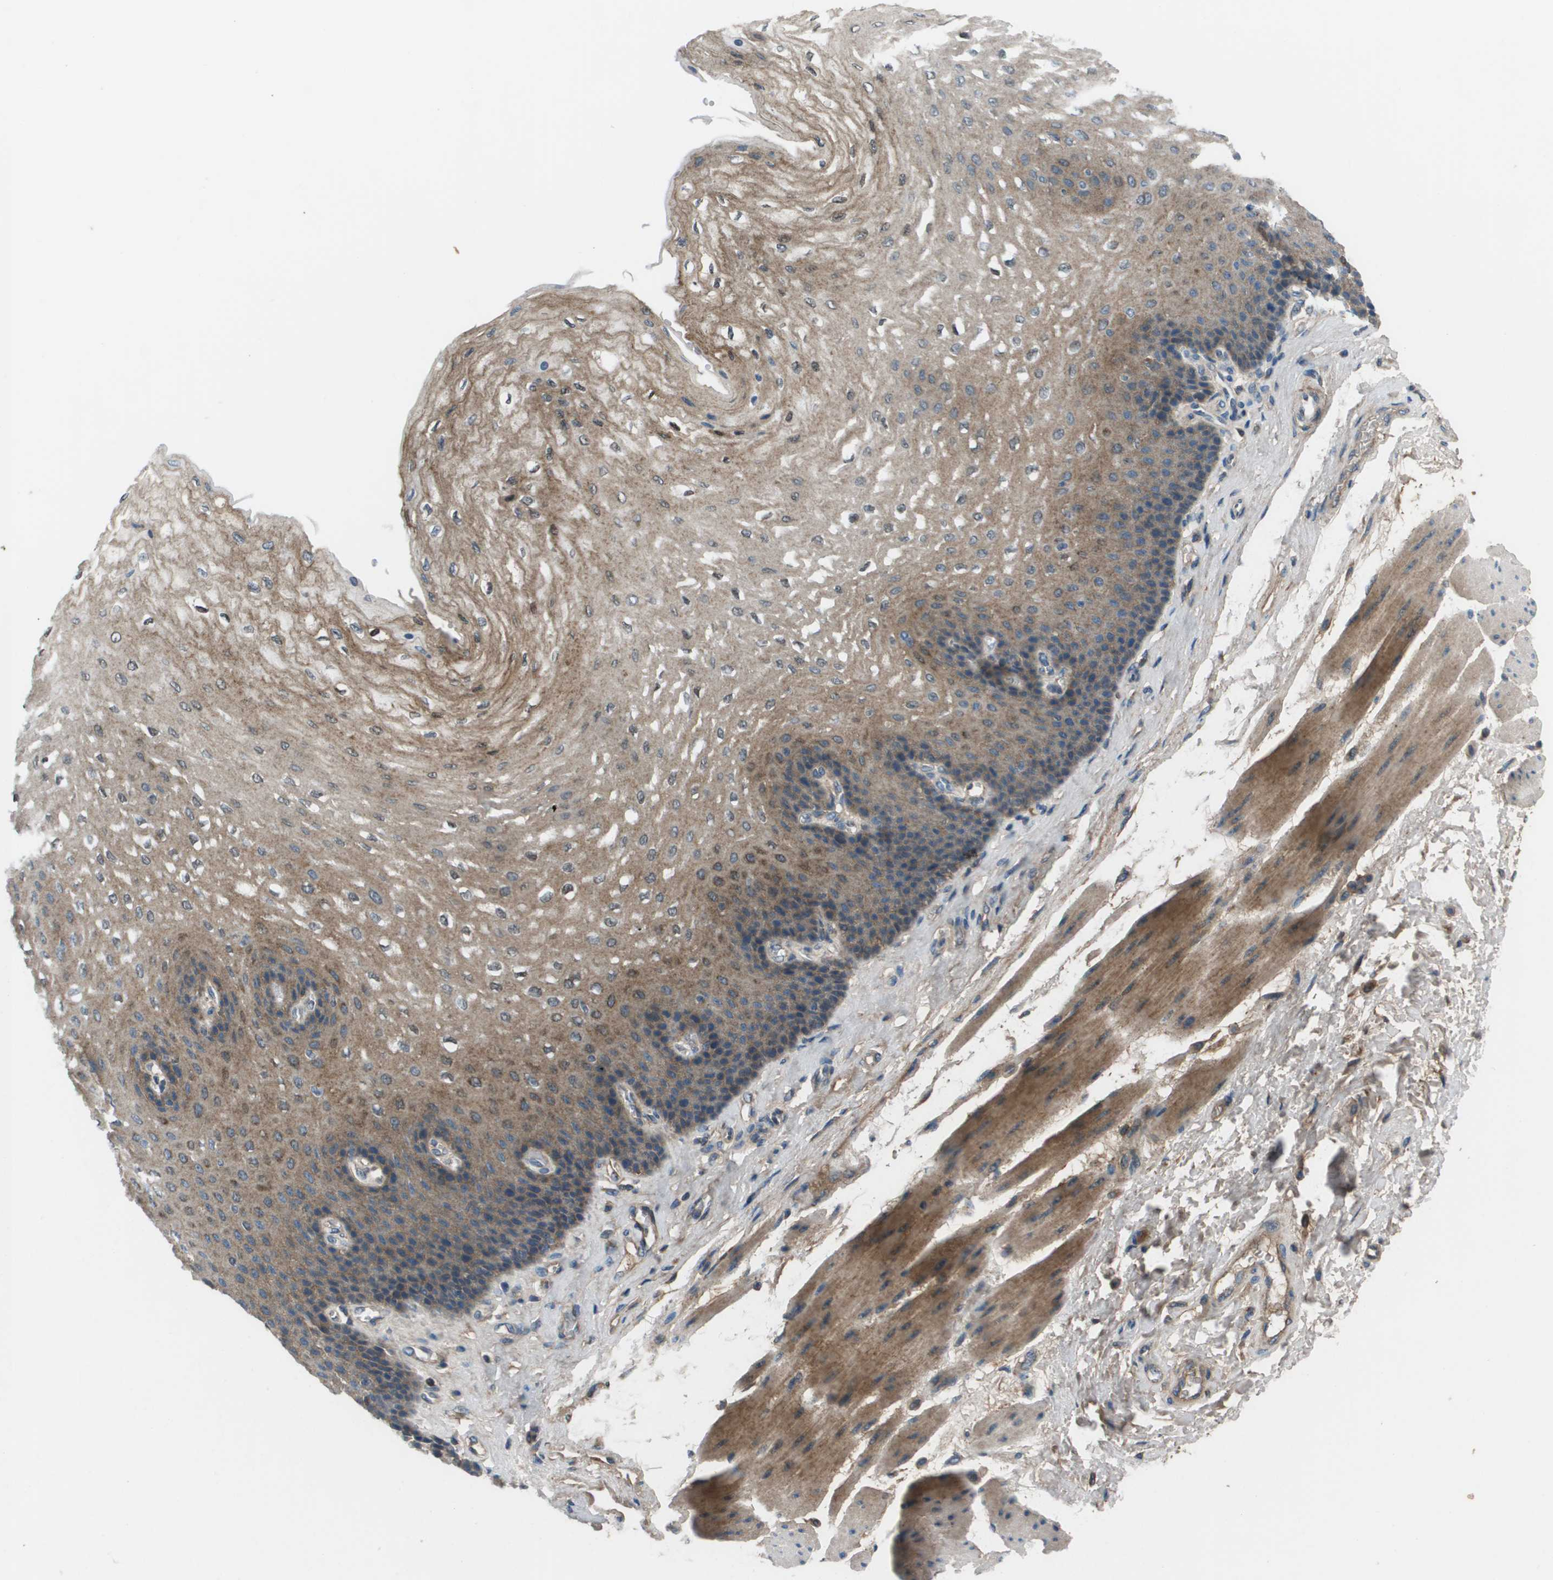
{"staining": {"intensity": "moderate", "quantity": ">75%", "location": "cytoplasmic/membranous"}, "tissue": "esophagus", "cell_type": "Squamous epithelial cells", "image_type": "normal", "snomed": [{"axis": "morphology", "description": "Normal tissue, NOS"}, {"axis": "topography", "description": "Esophagus"}], "caption": "The image displays immunohistochemical staining of unremarkable esophagus. There is moderate cytoplasmic/membranous expression is seen in about >75% of squamous epithelial cells.", "gene": "PCOLCE", "patient": {"sex": "female", "age": 72}}